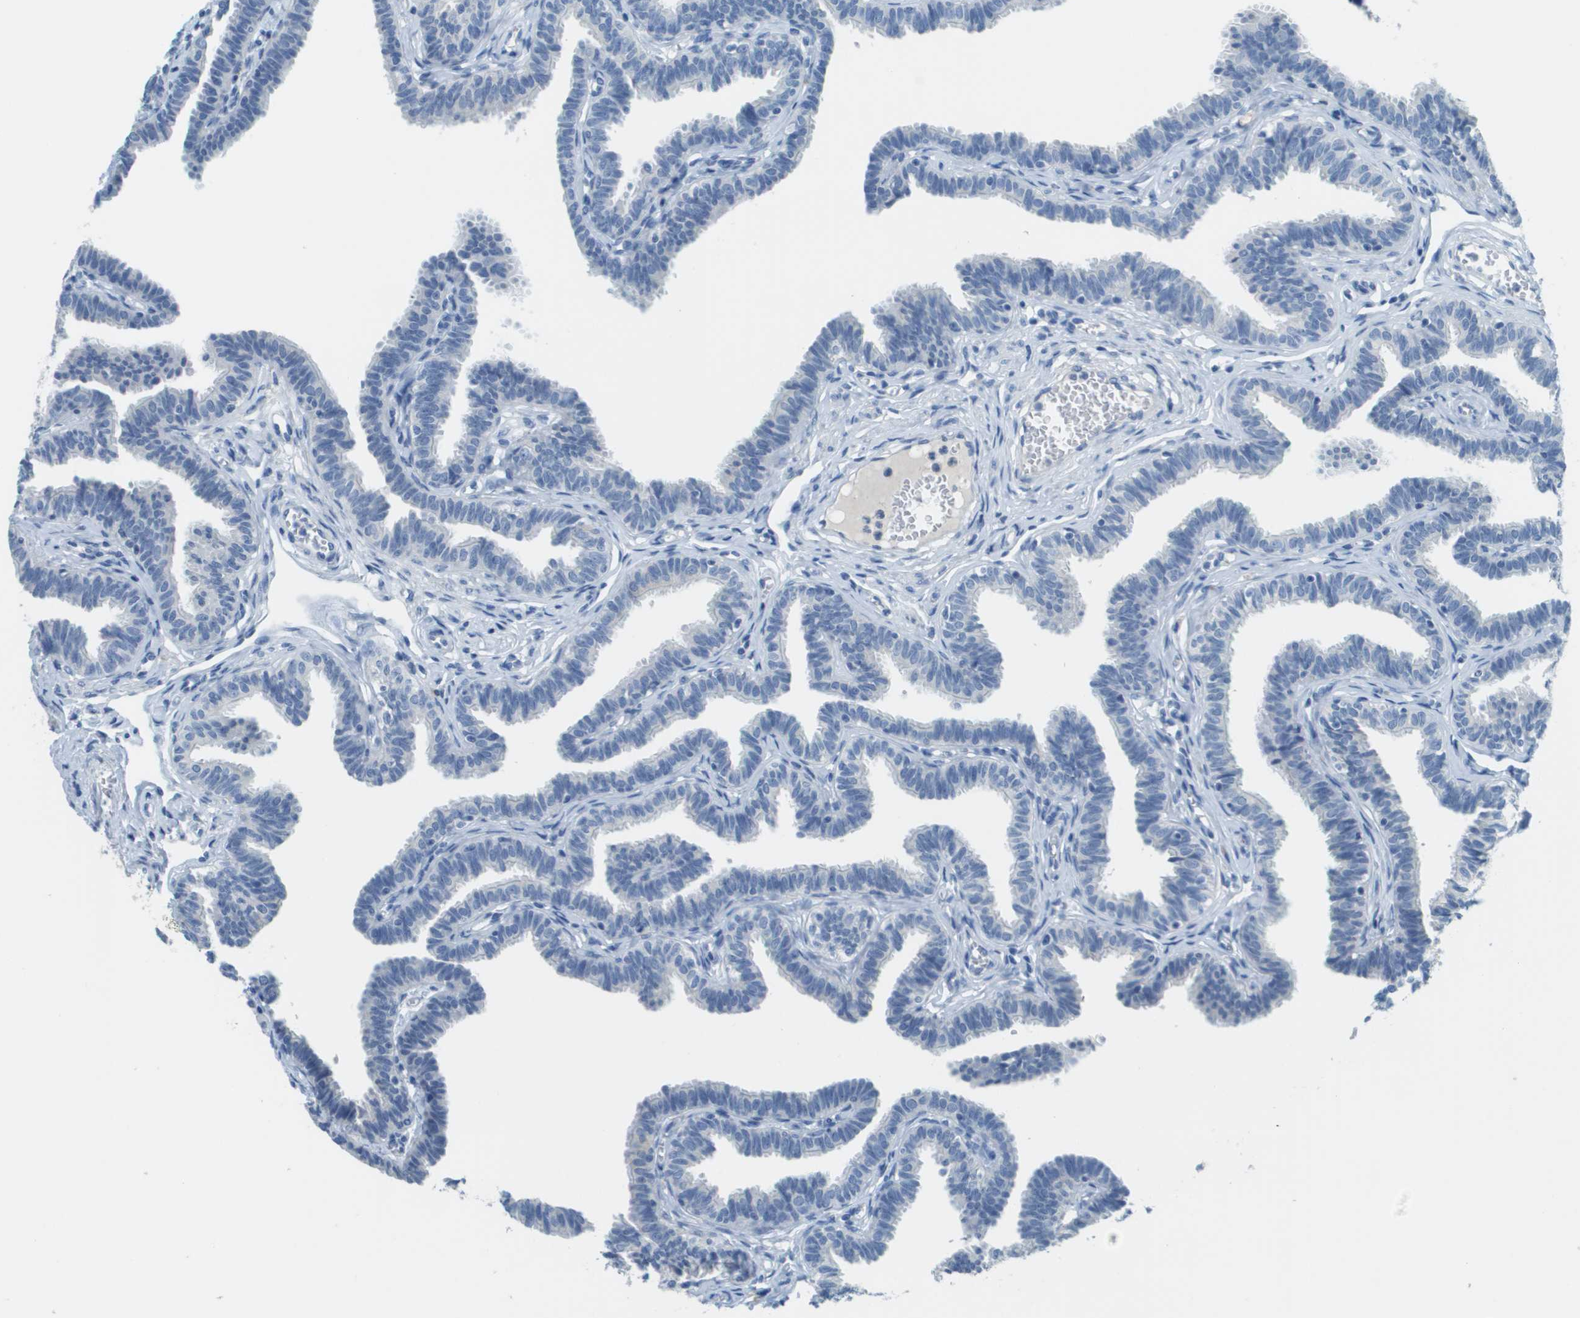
{"staining": {"intensity": "negative", "quantity": "none", "location": "none"}, "tissue": "fallopian tube", "cell_type": "Glandular cells", "image_type": "normal", "snomed": [{"axis": "morphology", "description": "Normal tissue, NOS"}, {"axis": "topography", "description": "Fallopian tube"}, {"axis": "topography", "description": "Ovary"}], "caption": "This micrograph is of normal fallopian tube stained with immunohistochemistry to label a protein in brown with the nuclei are counter-stained blue. There is no staining in glandular cells. Nuclei are stained in blue.", "gene": "PTGDR2", "patient": {"sex": "female", "age": 23}}